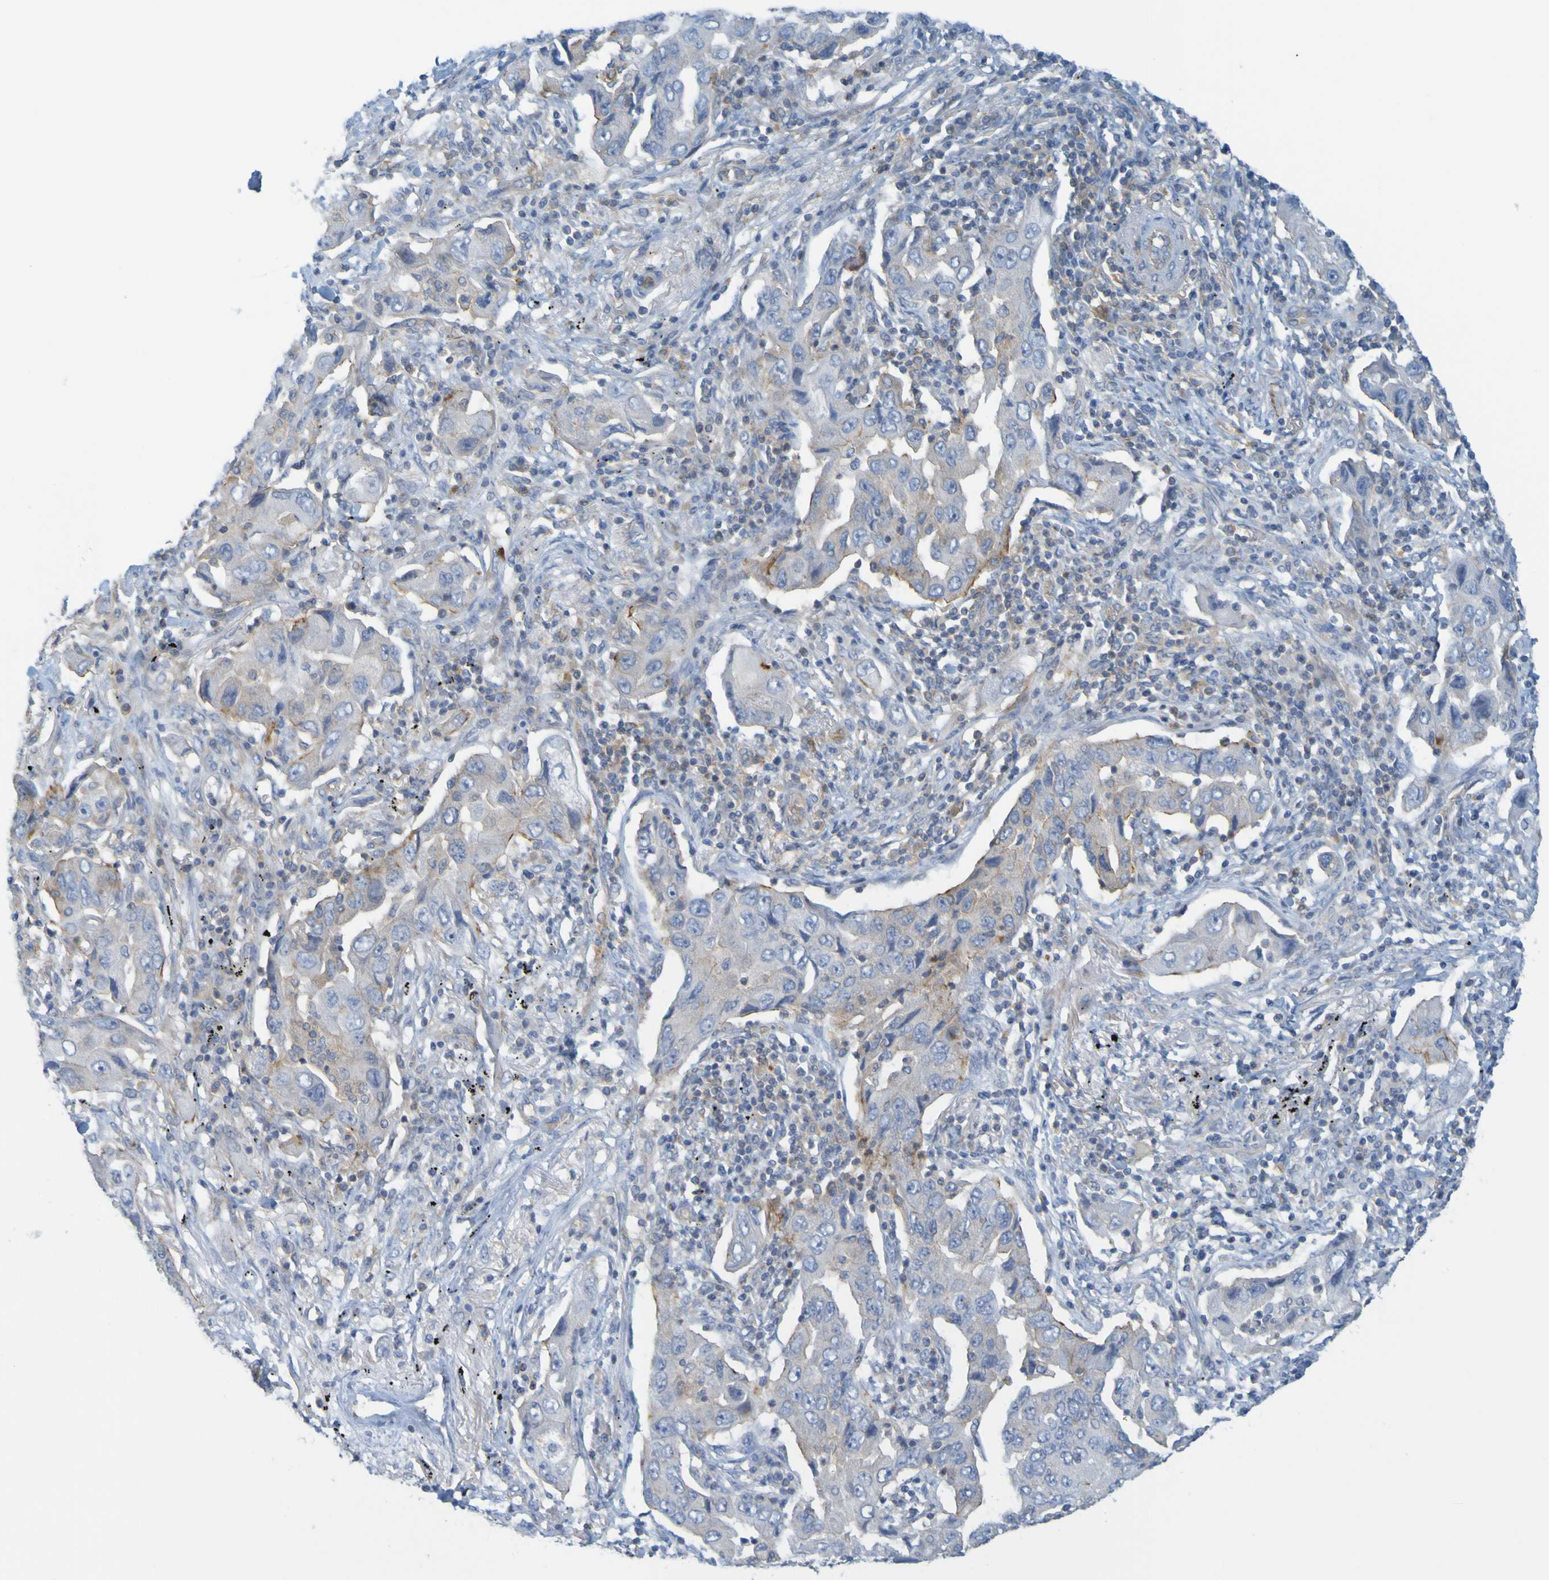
{"staining": {"intensity": "moderate", "quantity": "<25%", "location": "cytoplasmic/membranous"}, "tissue": "lung cancer", "cell_type": "Tumor cells", "image_type": "cancer", "snomed": [{"axis": "morphology", "description": "Adenocarcinoma, NOS"}, {"axis": "topography", "description": "Lung"}], "caption": "IHC photomicrograph of lung cancer (adenocarcinoma) stained for a protein (brown), which shows low levels of moderate cytoplasmic/membranous expression in about <25% of tumor cells.", "gene": "APPL1", "patient": {"sex": "female", "age": 65}}